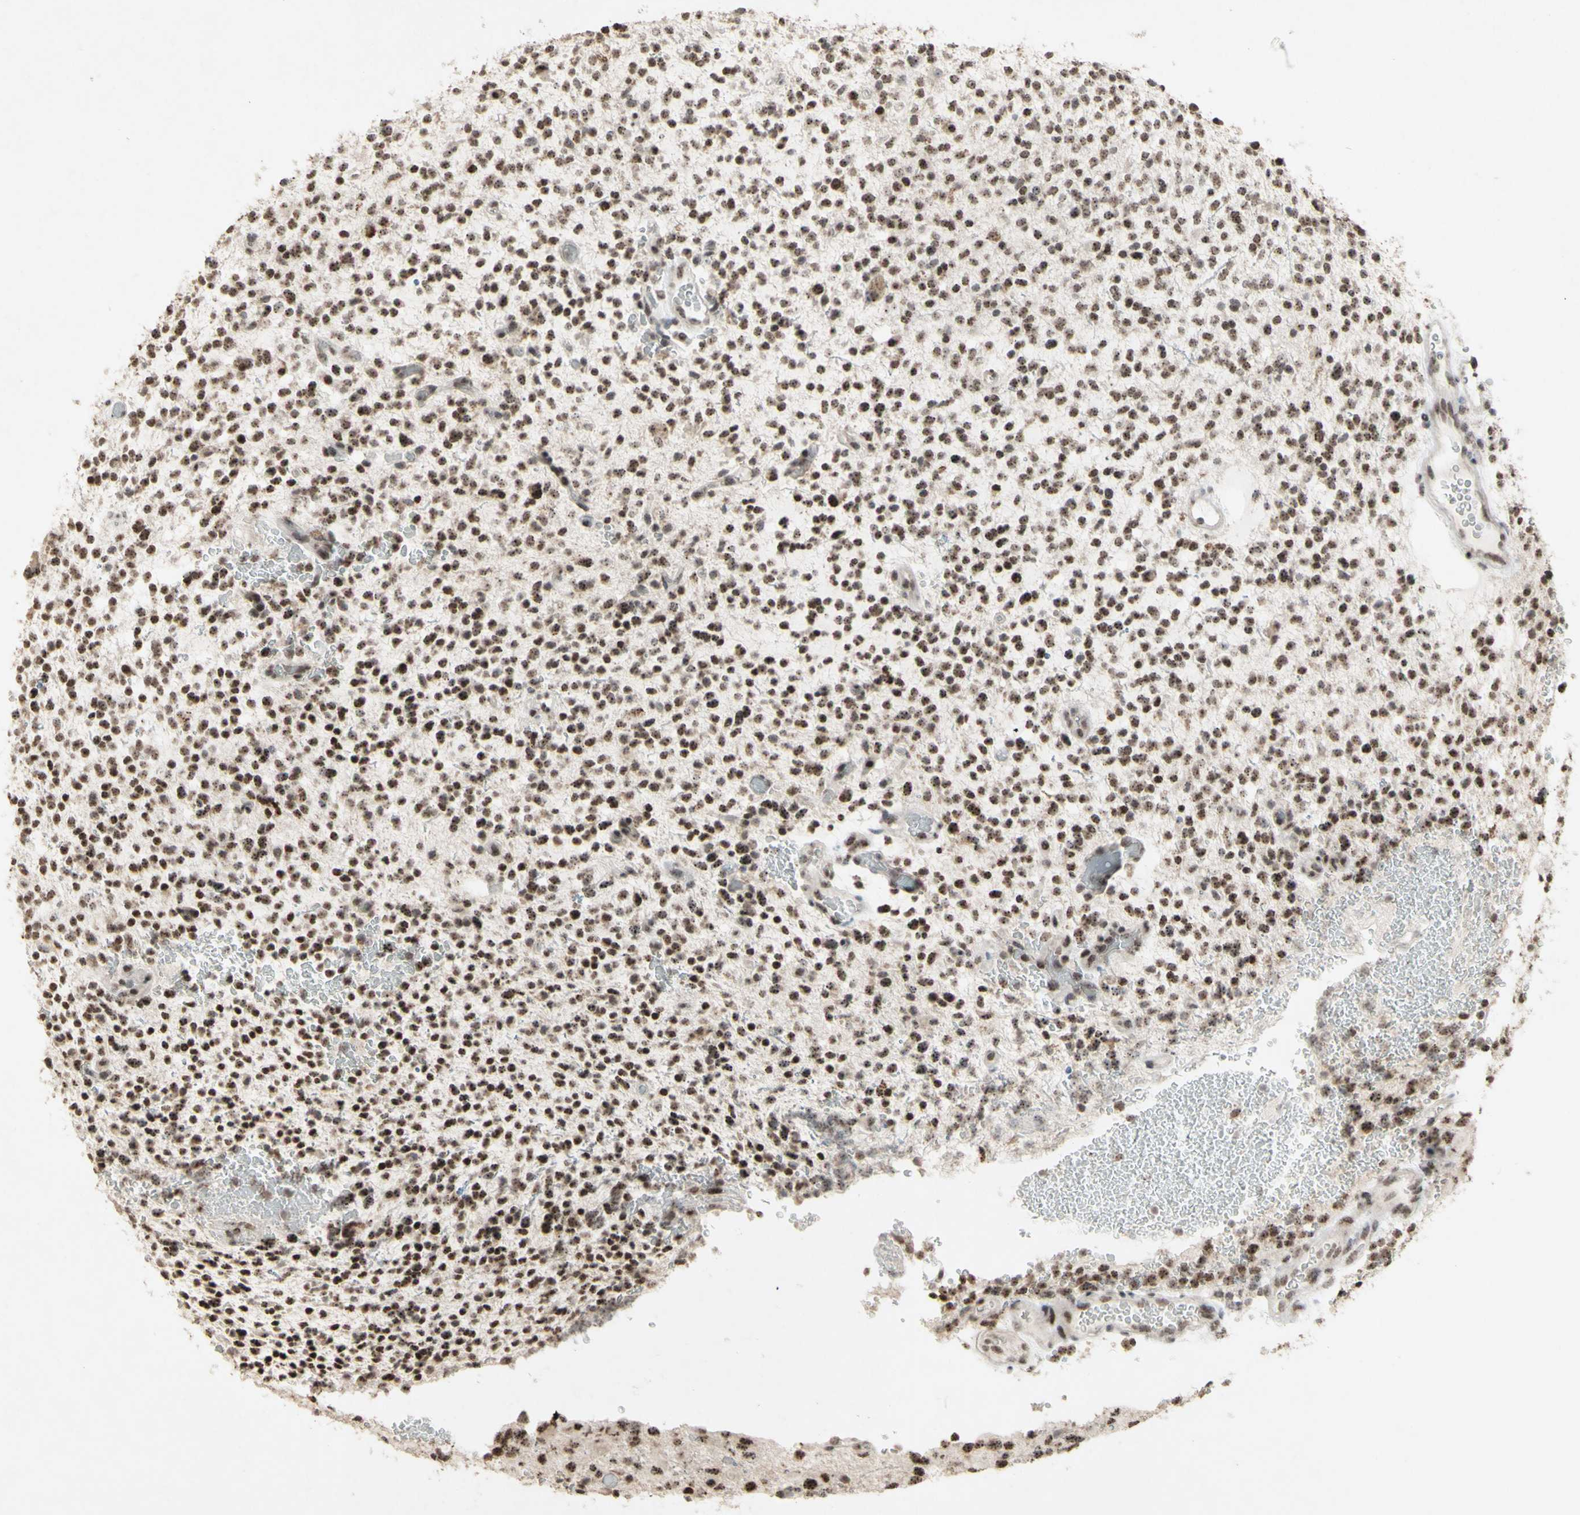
{"staining": {"intensity": "strong", "quantity": ">75%", "location": "nuclear"}, "tissue": "glioma", "cell_type": "Tumor cells", "image_type": "cancer", "snomed": [{"axis": "morphology", "description": "Glioma, malignant, High grade"}, {"axis": "topography", "description": "Brain"}], "caption": "Strong nuclear positivity for a protein is appreciated in about >75% of tumor cells of glioma using IHC.", "gene": "CENPB", "patient": {"sex": "male", "age": 48}}